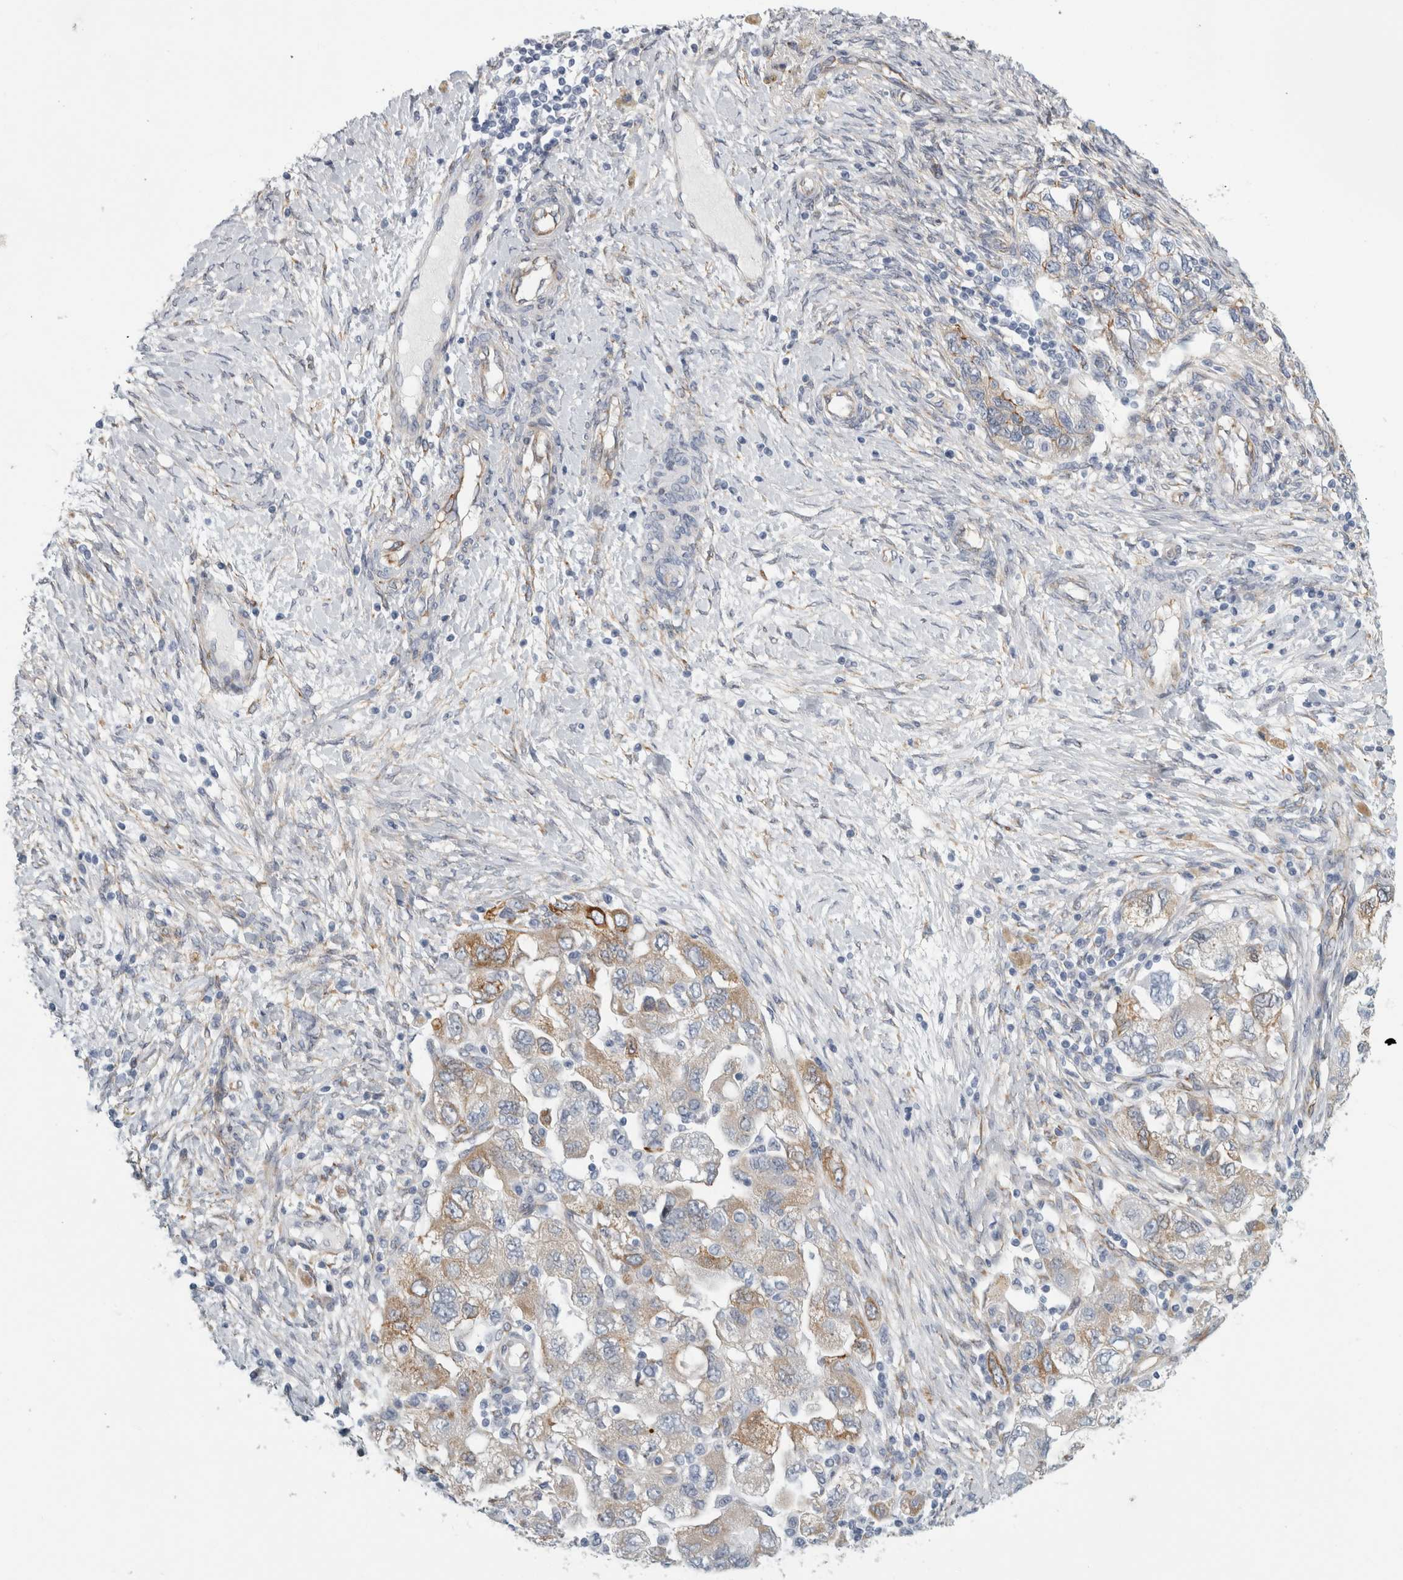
{"staining": {"intensity": "moderate", "quantity": "<25%", "location": "cytoplasmic/membranous"}, "tissue": "ovarian cancer", "cell_type": "Tumor cells", "image_type": "cancer", "snomed": [{"axis": "morphology", "description": "Carcinoma, NOS"}, {"axis": "morphology", "description": "Cystadenocarcinoma, serous, NOS"}, {"axis": "topography", "description": "Ovary"}], "caption": "Protein expression analysis of ovarian serous cystadenocarcinoma exhibits moderate cytoplasmic/membranous positivity in about <25% of tumor cells.", "gene": "B3GNT3", "patient": {"sex": "female", "age": 69}}